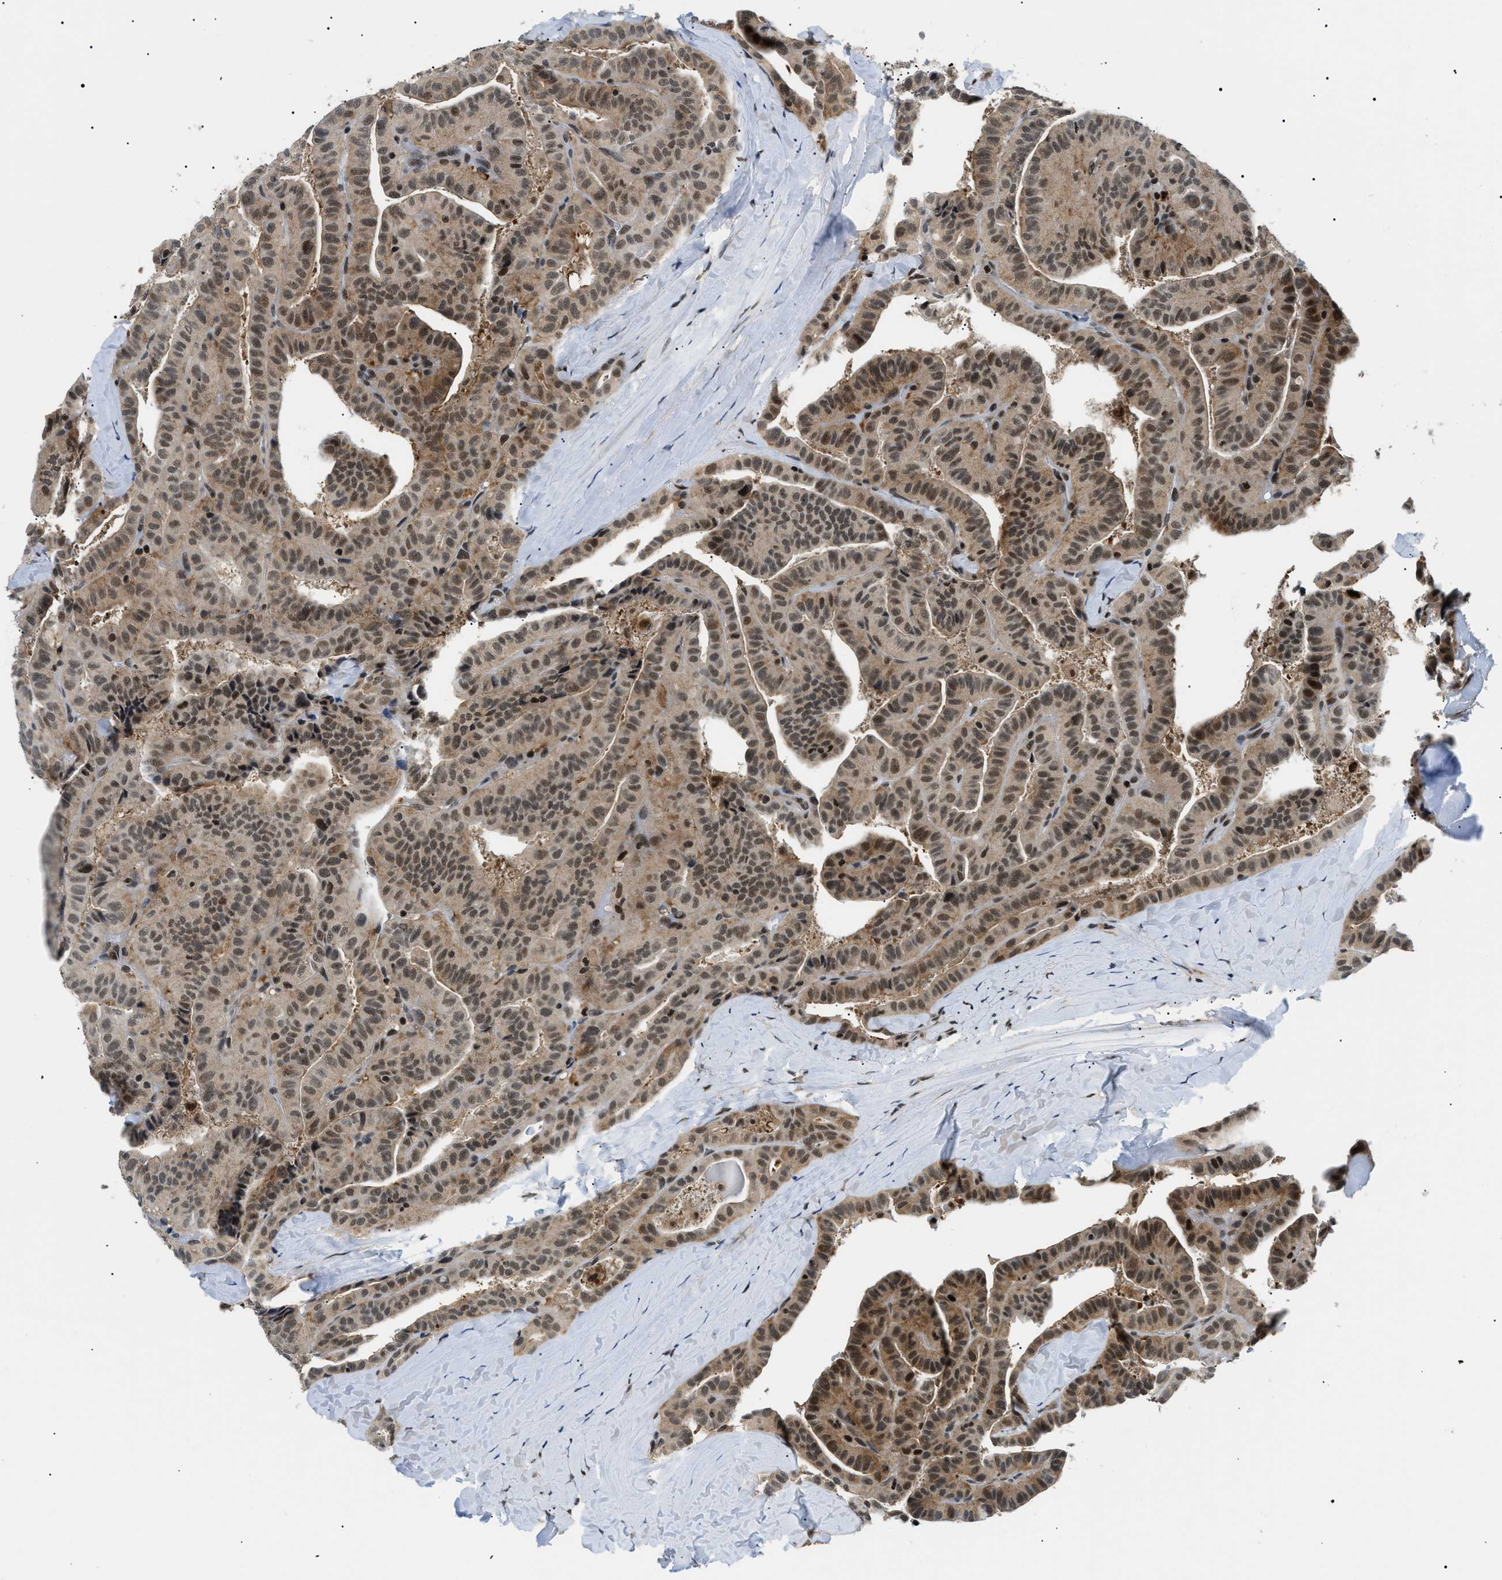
{"staining": {"intensity": "moderate", "quantity": ">75%", "location": "cytoplasmic/membranous,nuclear"}, "tissue": "thyroid cancer", "cell_type": "Tumor cells", "image_type": "cancer", "snomed": [{"axis": "morphology", "description": "Papillary adenocarcinoma, NOS"}, {"axis": "topography", "description": "Thyroid gland"}], "caption": "A brown stain labels moderate cytoplasmic/membranous and nuclear positivity of a protein in human thyroid cancer (papillary adenocarcinoma) tumor cells.", "gene": "RBM15", "patient": {"sex": "male", "age": 77}}